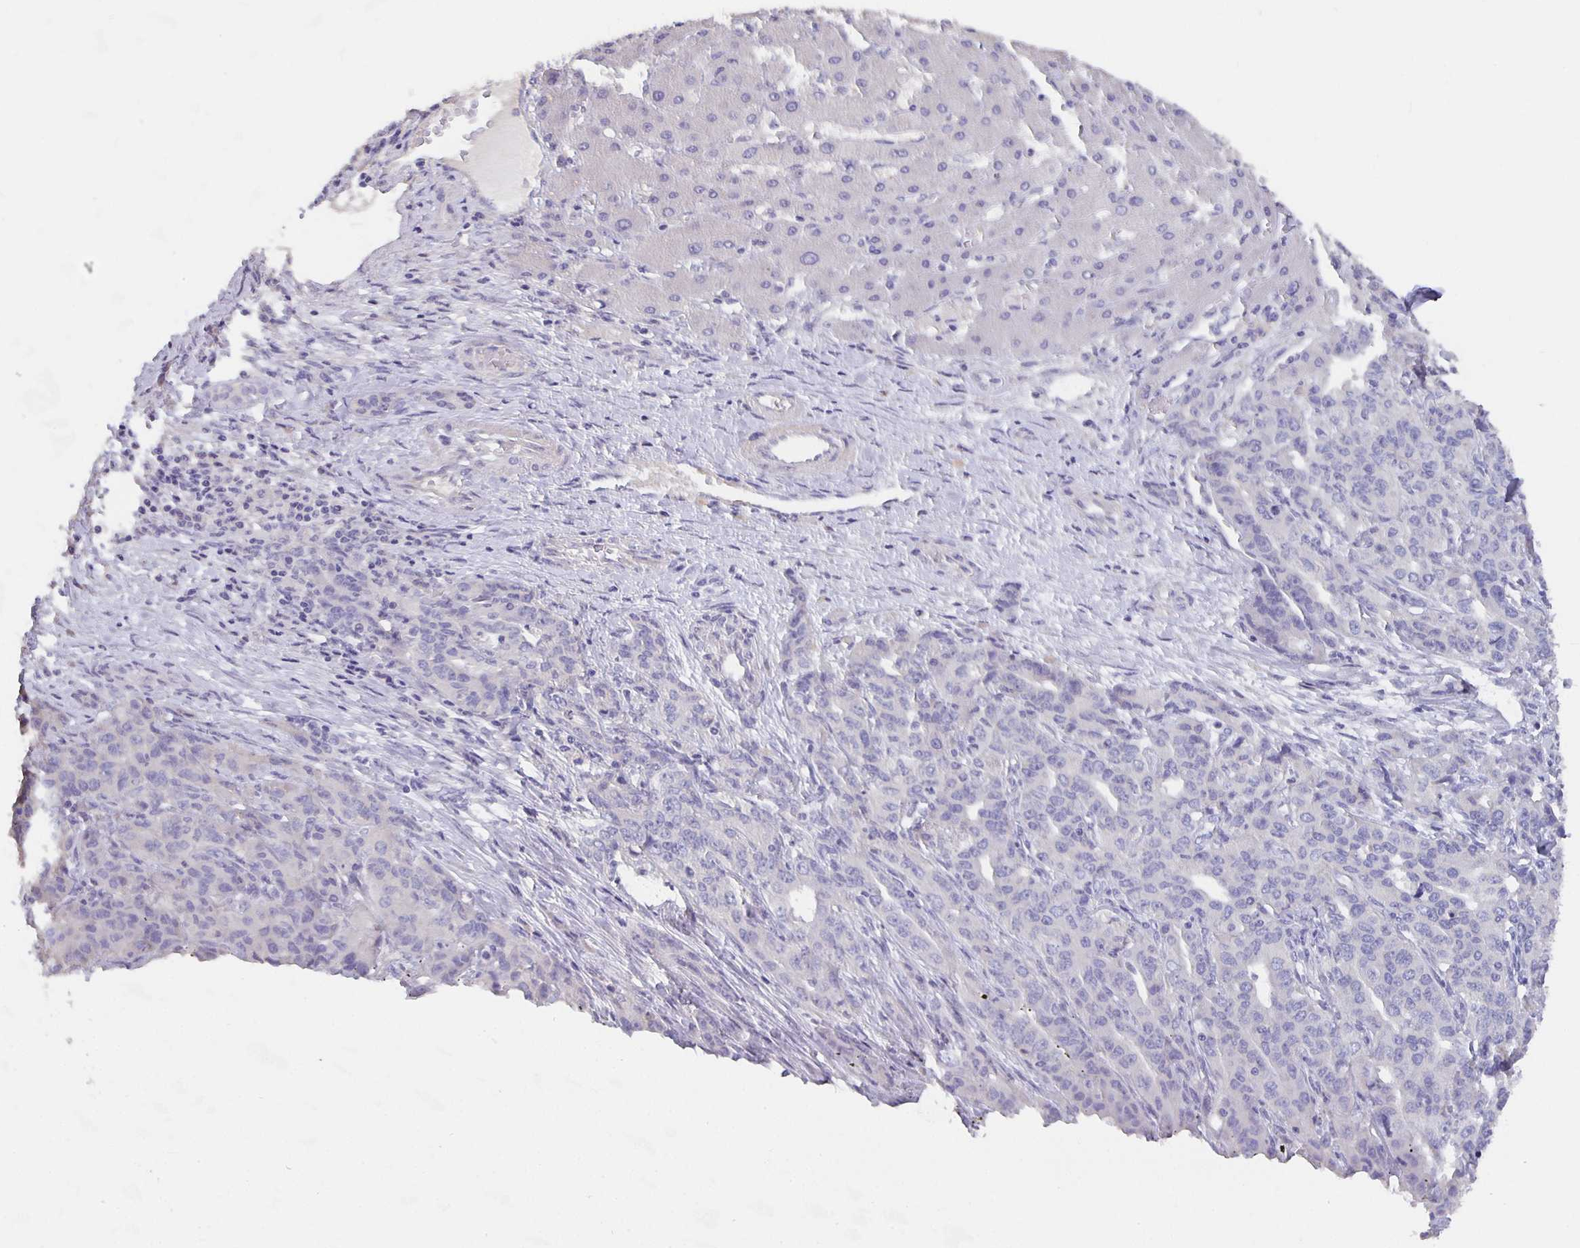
{"staining": {"intensity": "negative", "quantity": "none", "location": "none"}, "tissue": "liver cancer", "cell_type": "Tumor cells", "image_type": "cancer", "snomed": [{"axis": "morphology", "description": "Cholangiocarcinoma"}, {"axis": "topography", "description": "Liver"}], "caption": "Immunohistochemistry image of liver cholangiocarcinoma stained for a protein (brown), which demonstrates no staining in tumor cells.", "gene": "CFAP74", "patient": {"sex": "male", "age": 59}}